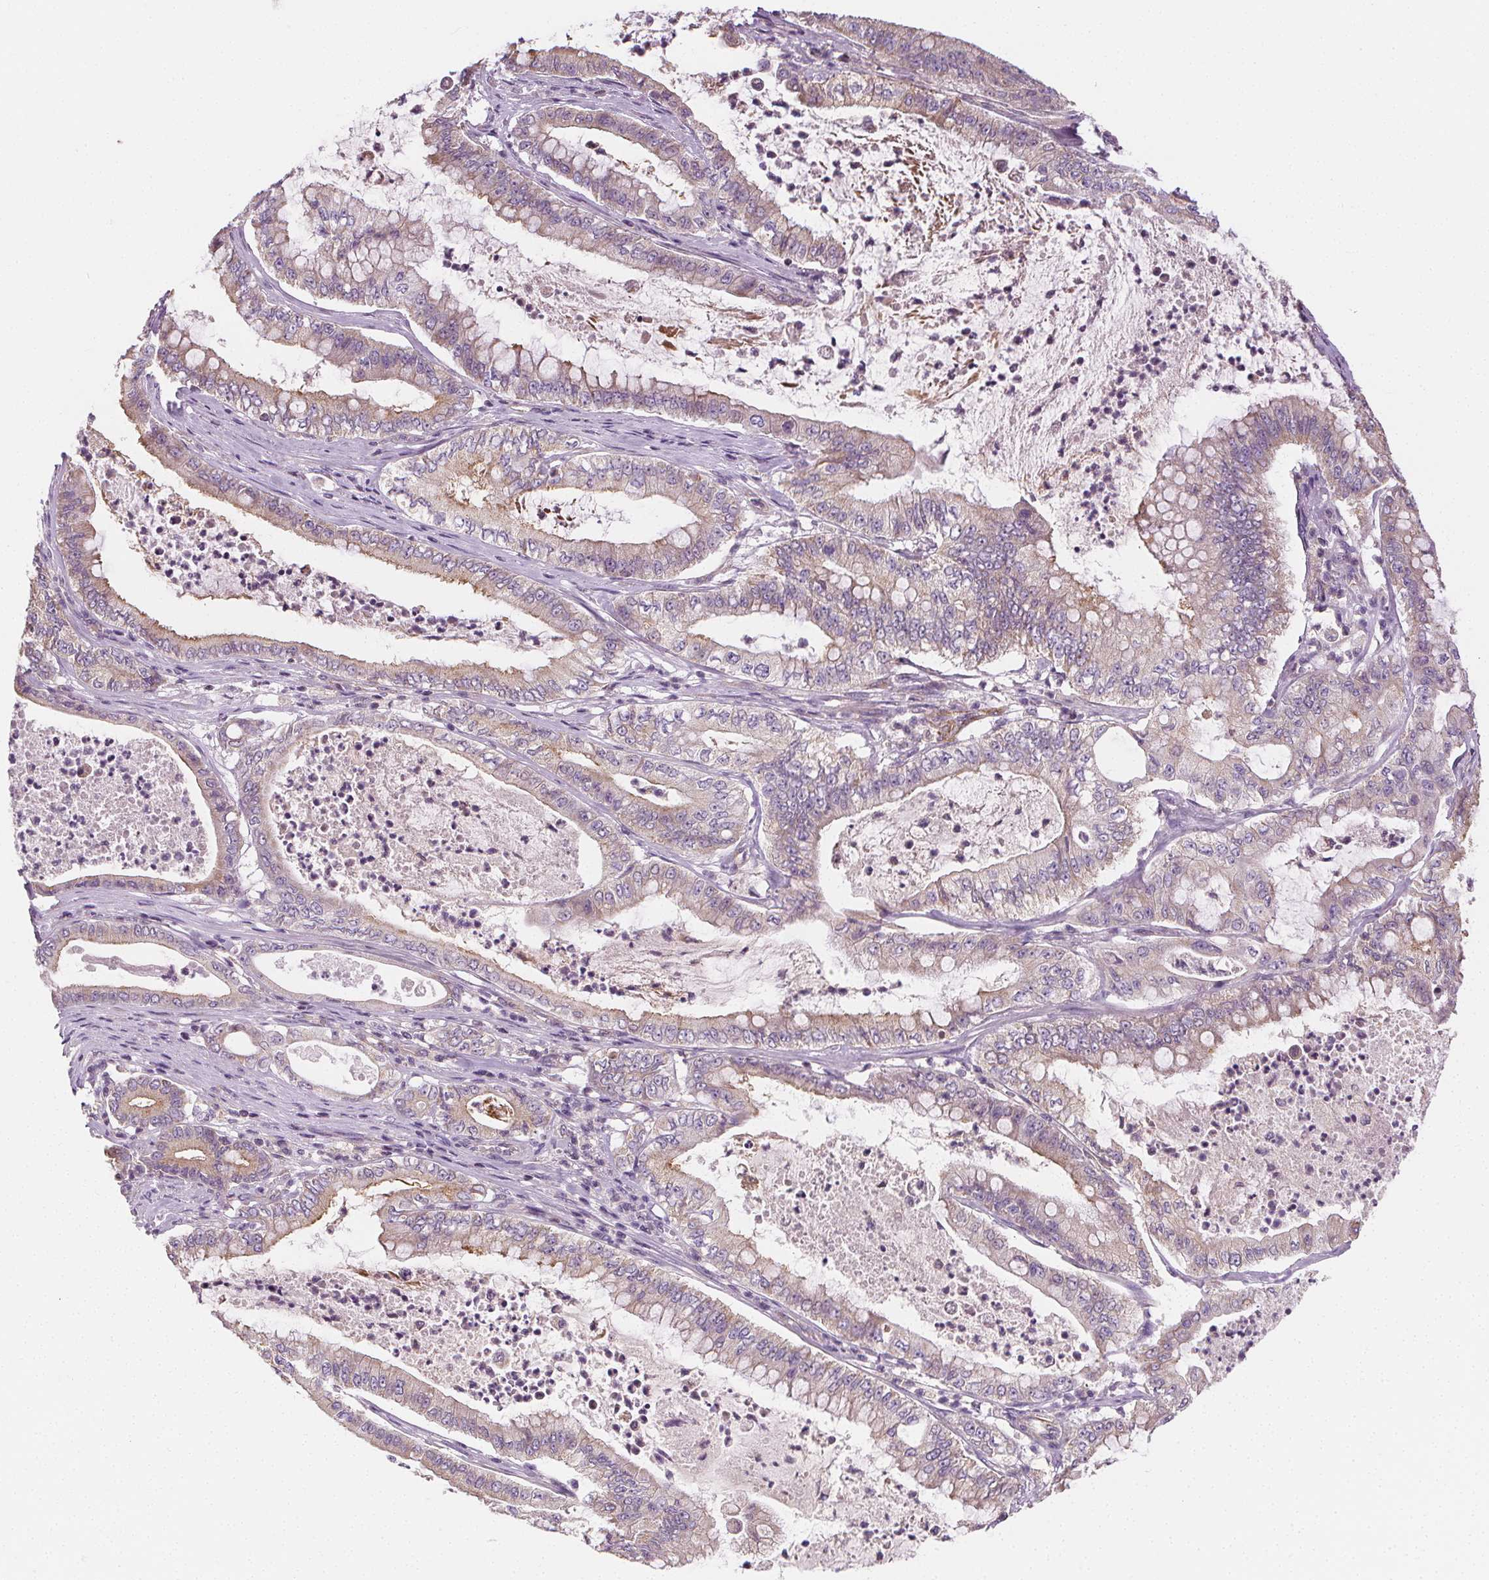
{"staining": {"intensity": "weak", "quantity": "25%-75%", "location": "cytoplasmic/membranous"}, "tissue": "pancreatic cancer", "cell_type": "Tumor cells", "image_type": "cancer", "snomed": [{"axis": "morphology", "description": "Adenocarcinoma, NOS"}, {"axis": "topography", "description": "Pancreas"}], "caption": "This image reveals immunohistochemistry (IHC) staining of human pancreatic adenocarcinoma, with low weak cytoplasmic/membranous expression in about 25%-75% of tumor cells.", "gene": "RAB20", "patient": {"sex": "male", "age": 71}}